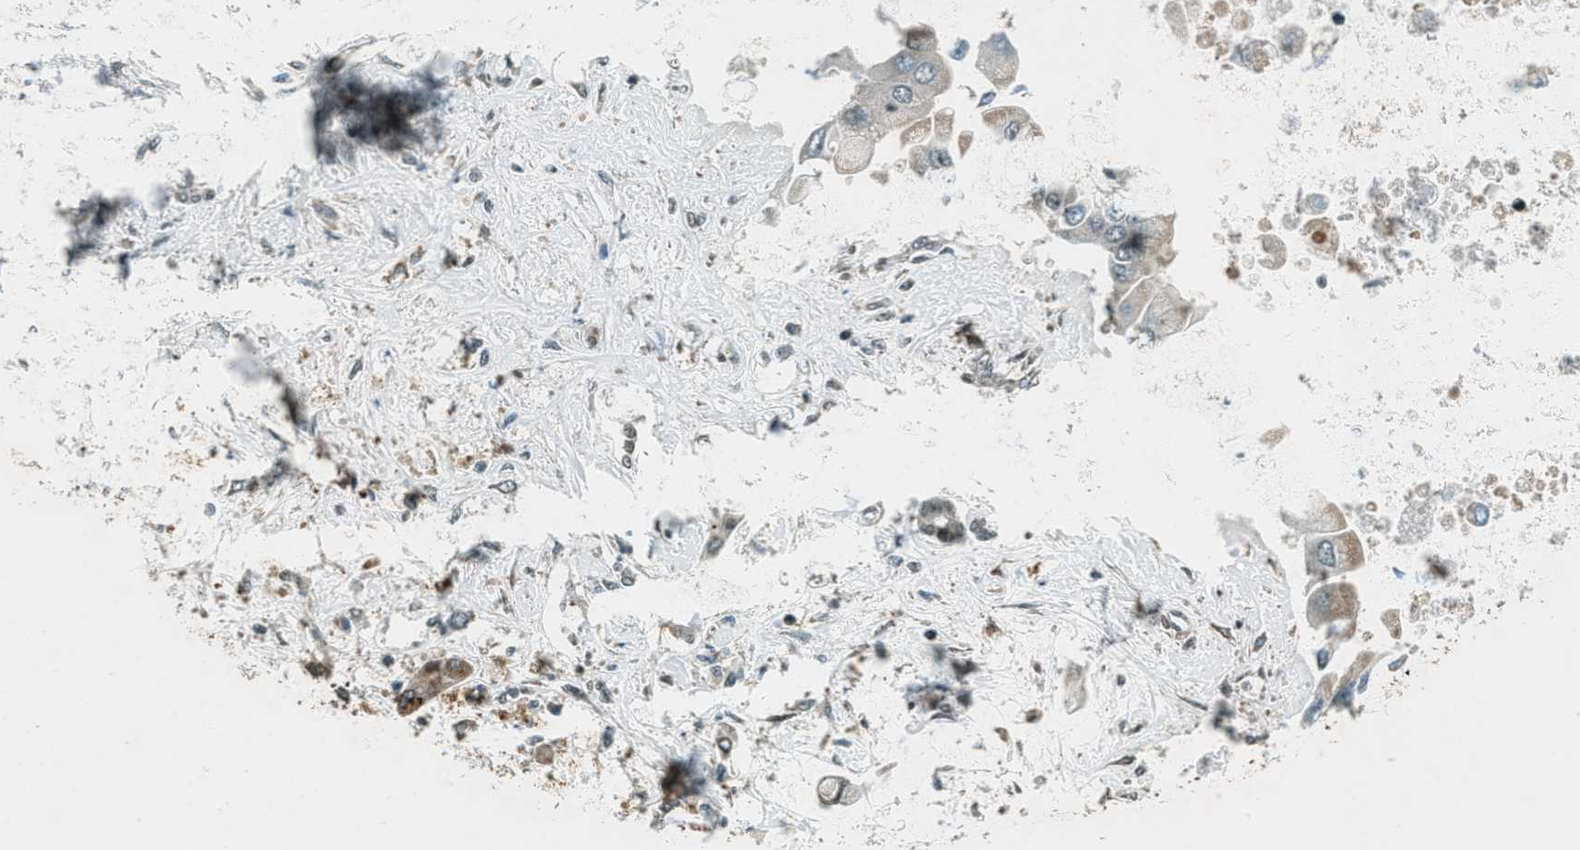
{"staining": {"intensity": "weak", "quantity": "<25%", "location": "cytoplasmic/membranous"}, "tissue": "liver cancer", "cell_type": "Tumor cells", "image_type": "cancer", "snomed": [{"axis": "morphology", "description": "Cholangiocarcinoma"}, {"axis": "topography", "description": "Liver"}], "caption": "Immunohistochemical staining of liver cancer (cholangiocarcinoma) reveals no significant expression in tumor cells.", "gene": "TARDBP", "patient": {"sex": "male", "age": 50}}